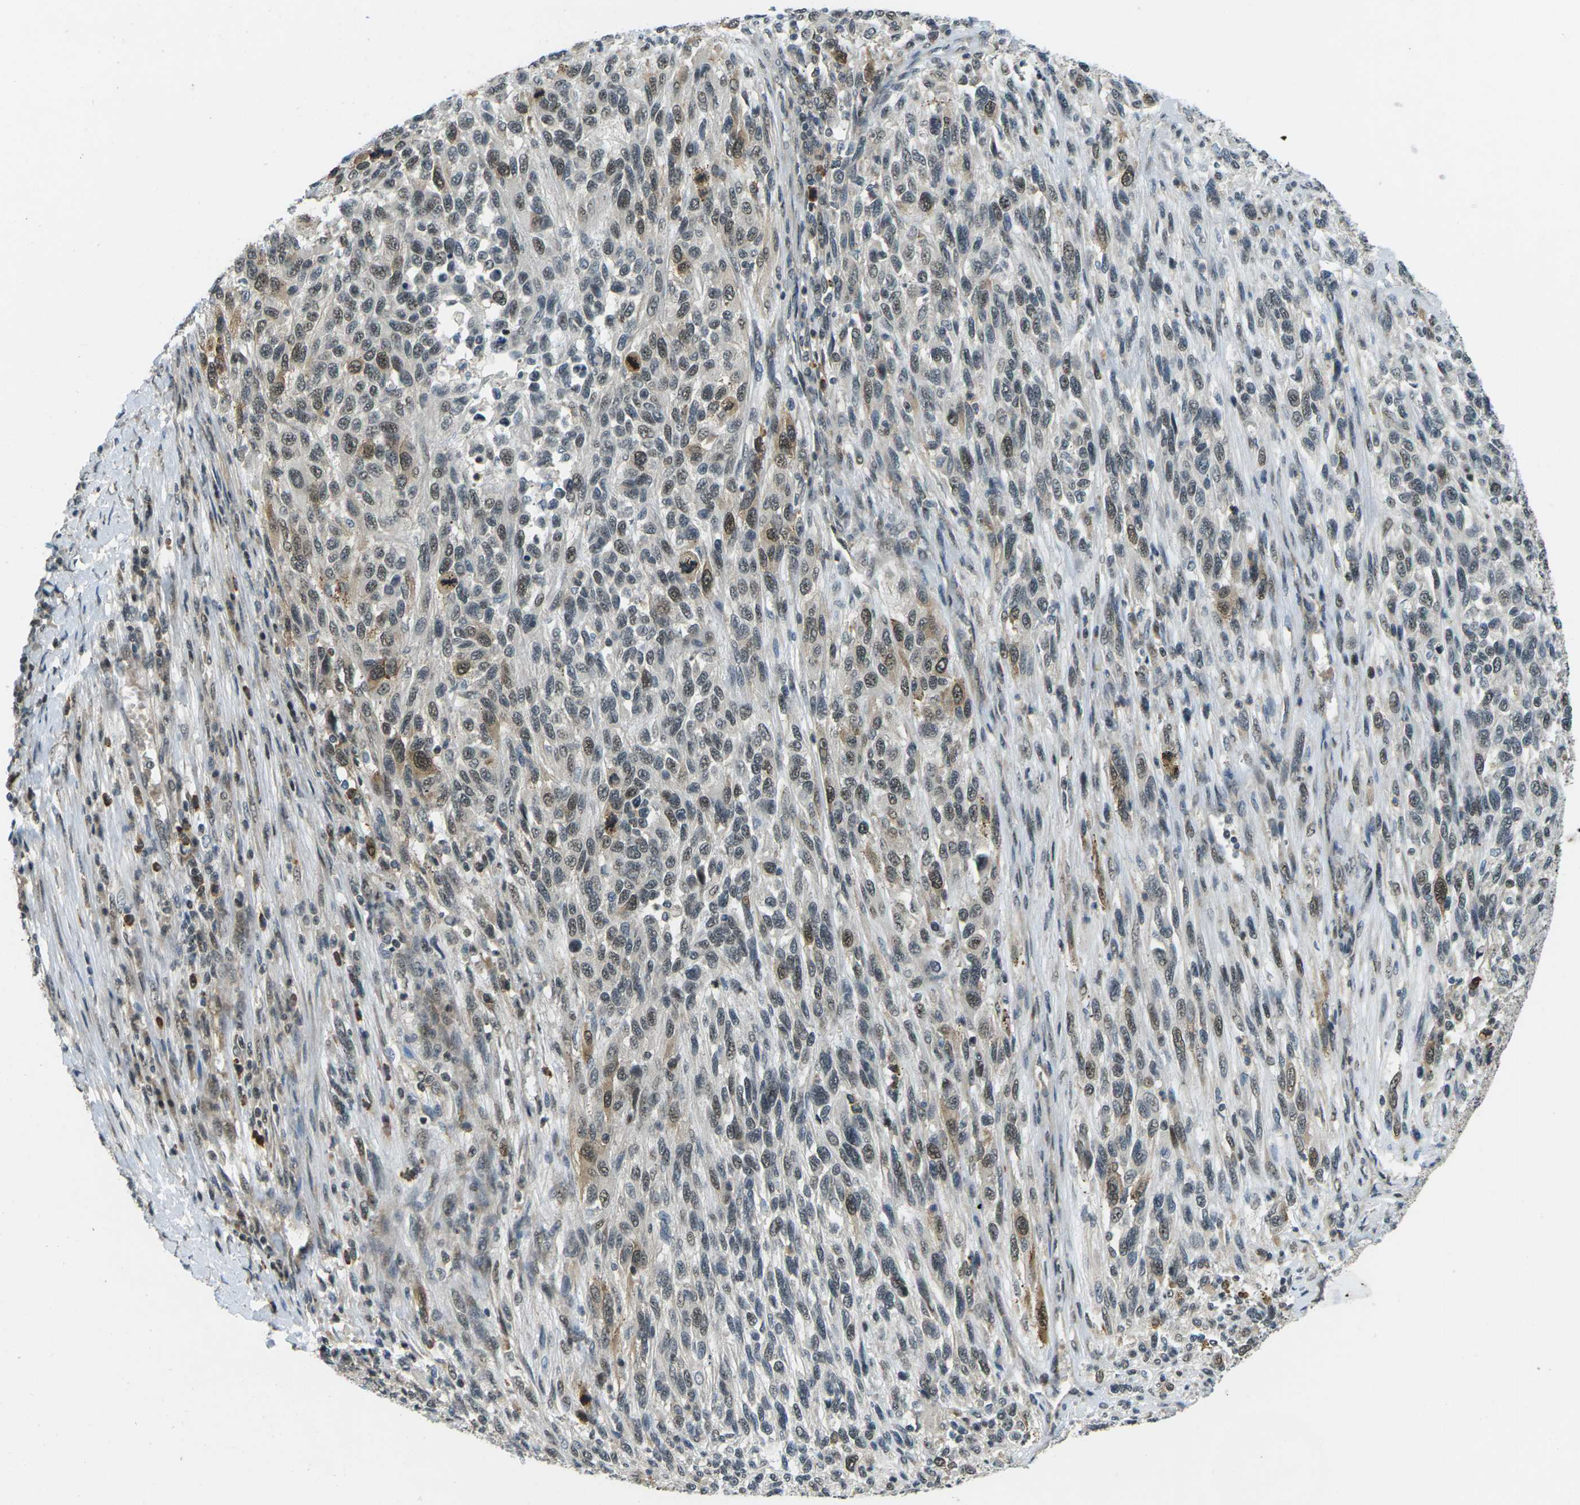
{"staining": {"intensity": "moderate", "quantity": ">75%", "location": "cytoplasmic/membranous,nuclear"}, "tissue": "melanoma", "cell_type": "Tumor cells", "image_type": "cancer", "snomed": [{"axis": "morphology", "description": "Malignant melanoma, Metastatic site"}, {"axis": "topography", "description": "Lymph node"}], "caption": "About >75% of tumor cells in melanoma demonstrate moderate cytoplasmic/membranous and nuclear protein expression as visualized by brown immunohistochemical staining.", "gene": "UBE2S", "patient": {"sex": "male", "age": 61}}